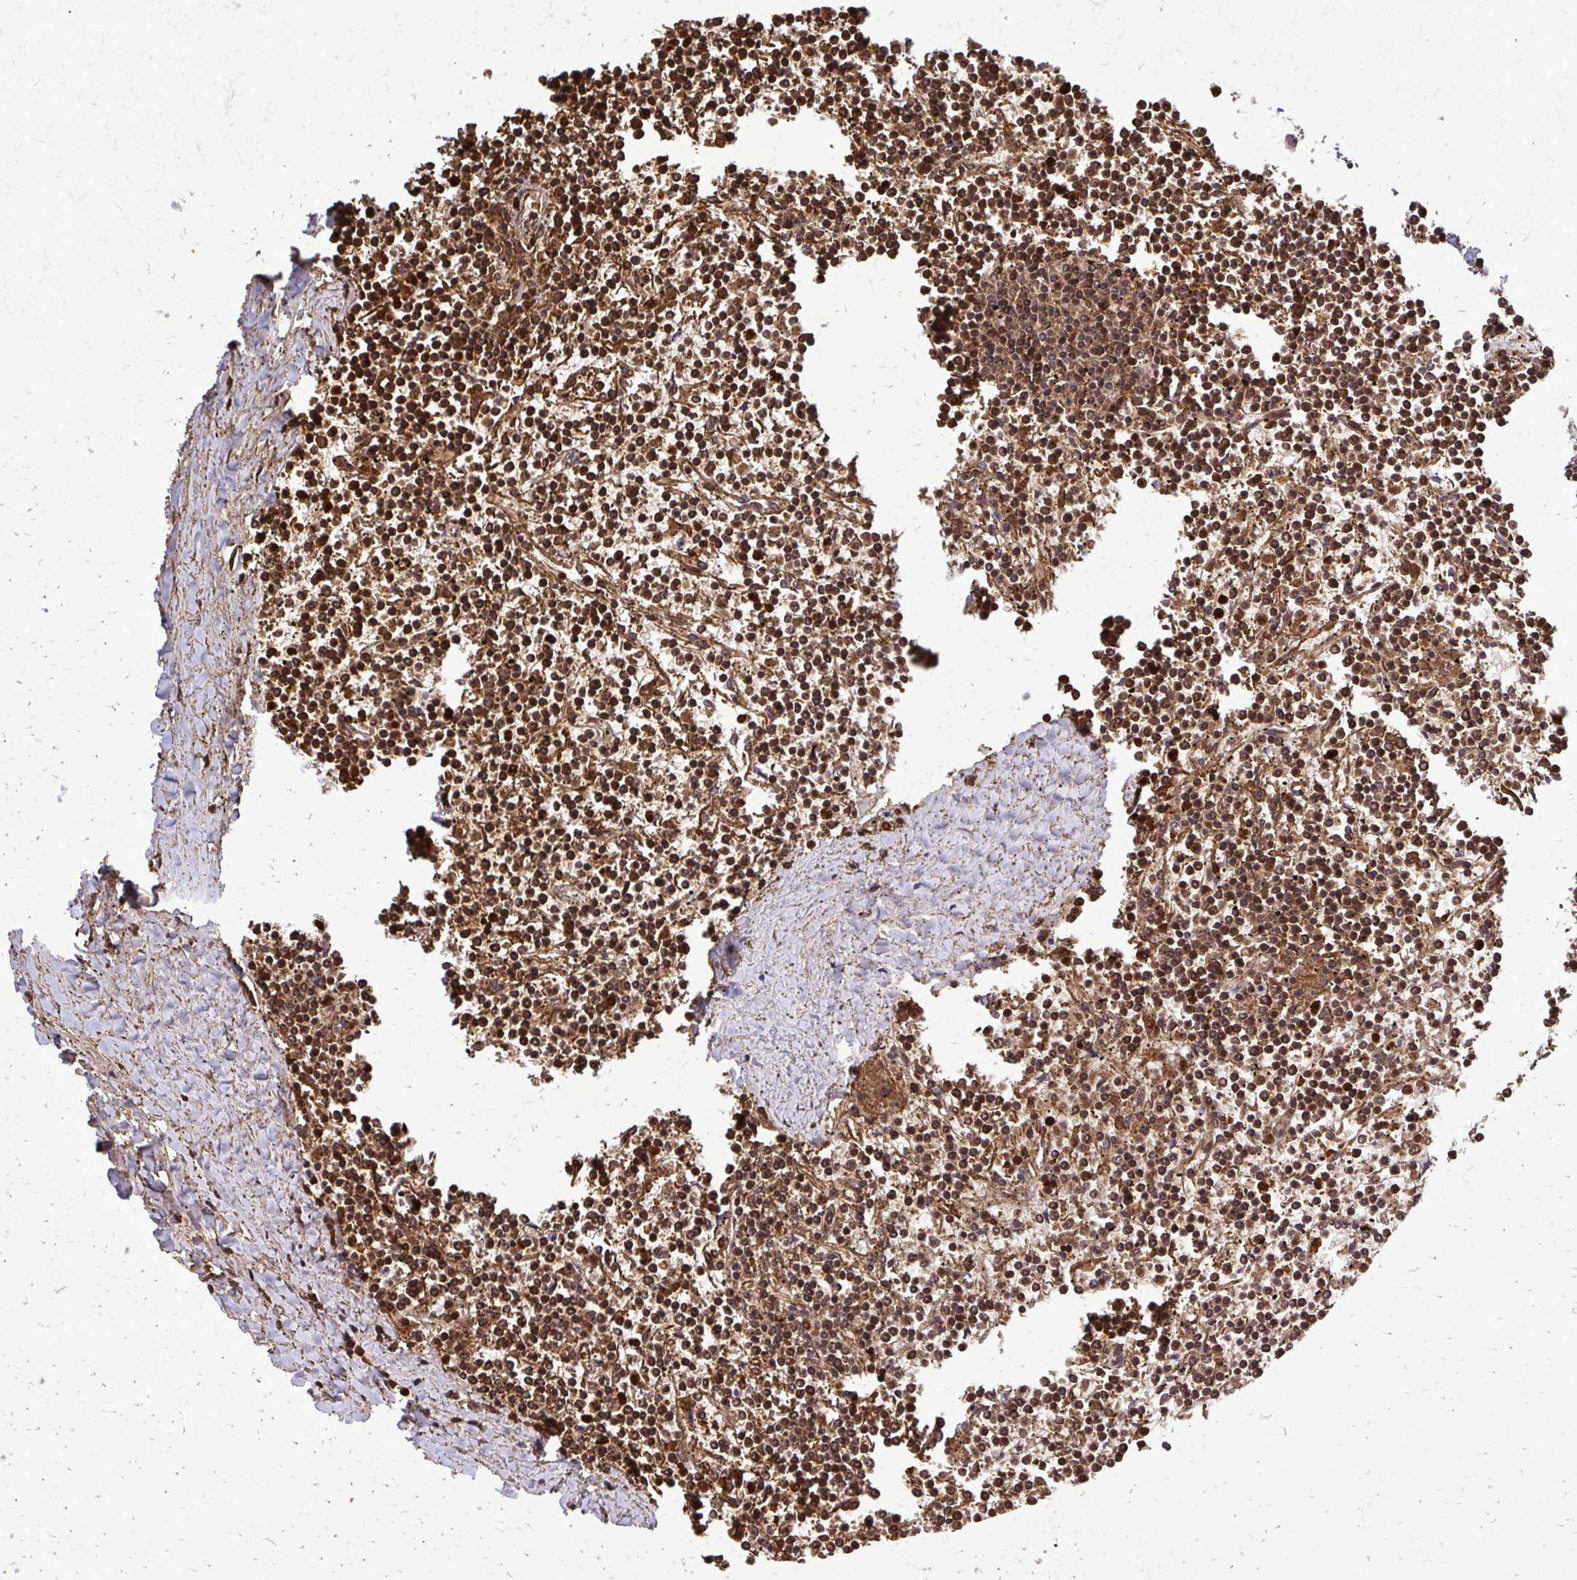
{"staining": {"intensity": "strong", "quantity": ">75%", "location": "cytoplasmic/membranous"}, "tissue": "lymphoma", "cell_type": "Tumor cells", "image_type": "cancer", "snomed": [{"axis": "morphology", "description": "Malignant lymphoma, non-Hodgkin's type, Low grade"}, {"axis": "topography", "description": "Spleen"}], "caption": "Strong cytoplasmic/membranous expression for a protein is seen in approximately >75% of tumor cells of low-grade malignant lymphoma, non-Hodgkin's type using IHC.", "gene": "PDK4", "patient": {"sex": "female", "age": 19}}